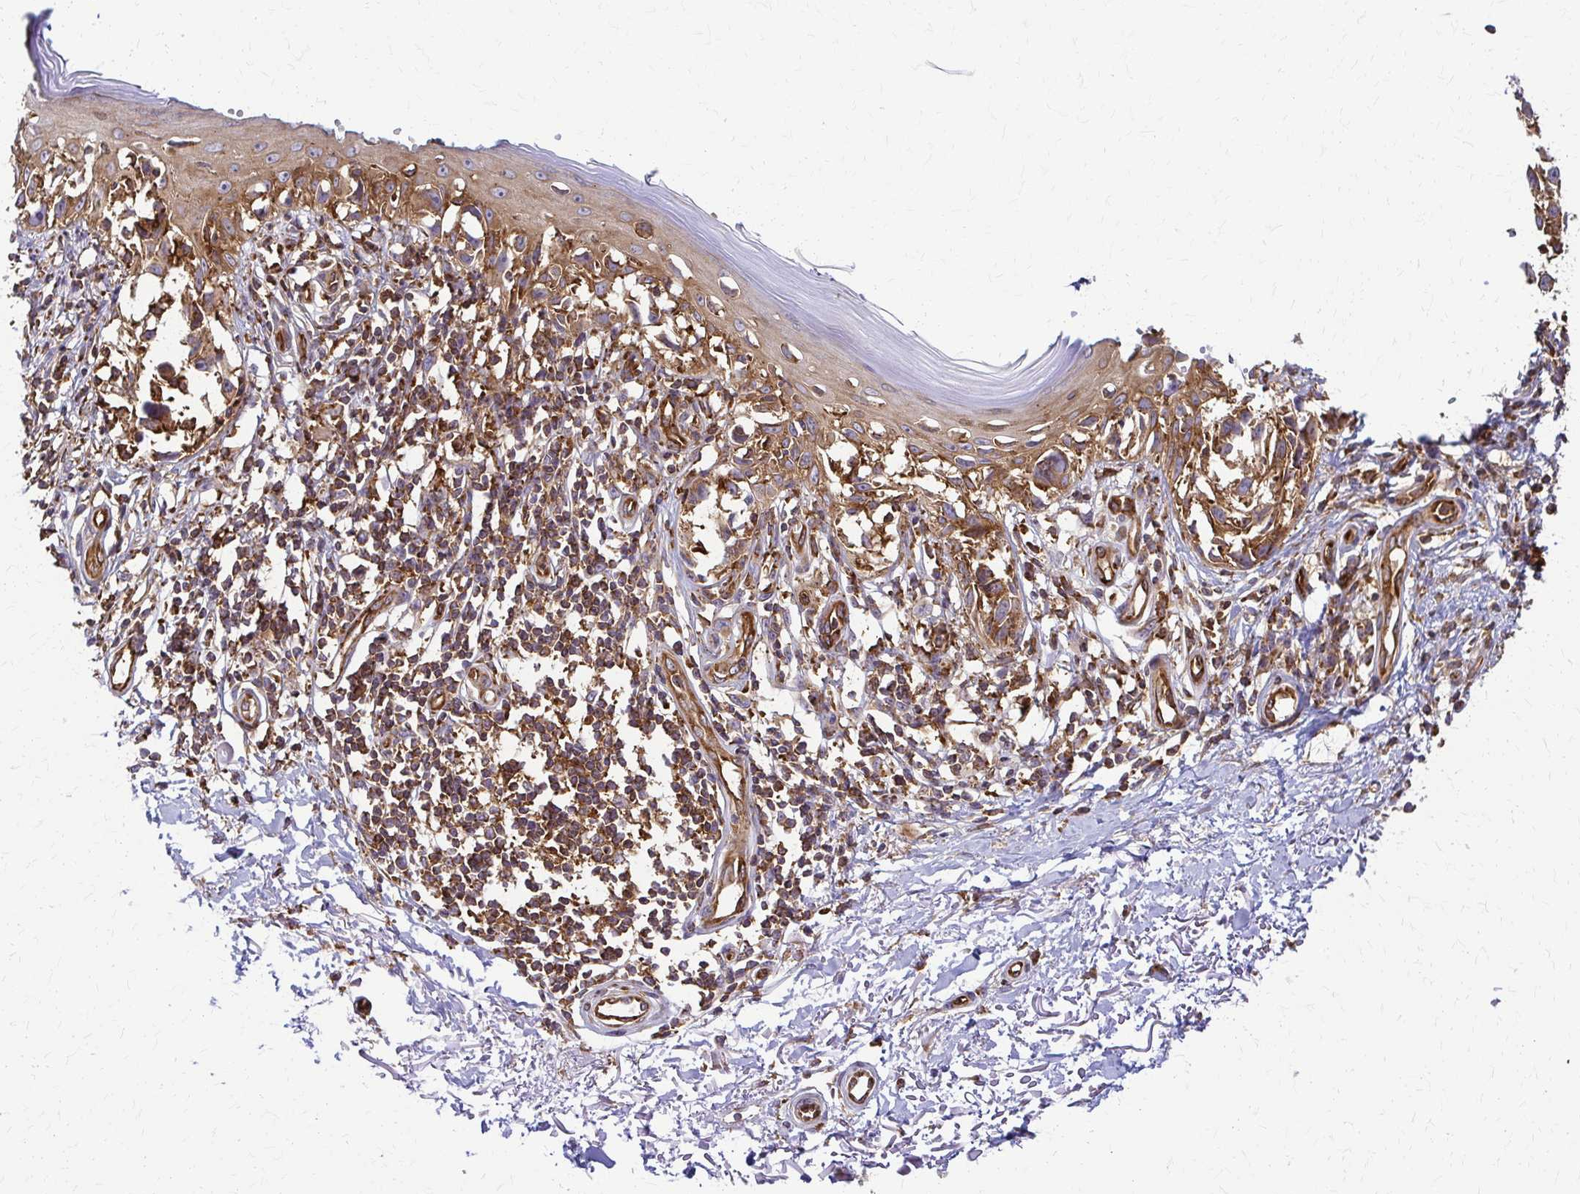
{"staining": {"intensity": "moderate", "quantity": ">75%", "location": "cytoplasmic/membranous"}, "tissue": "melanoma", "cell_type": "Tumor cells", "image_type": "cancer", "snomed": [{"axis": "morphology", "description": "Malignant melanoma, NOS"}, {"axis": "topography", "description": "Skin"}], "caption": "High-magnification brightfield microscopy of melanoma stained with DAB (brown) and counterstained with hematoxylin (blue). tumor cells exhibit moderate cytoplasmic/membranous expression is identified in approximately>75% of cells.", "gene": "WASF2", "patient": {"sex": "male", "age": 73}}